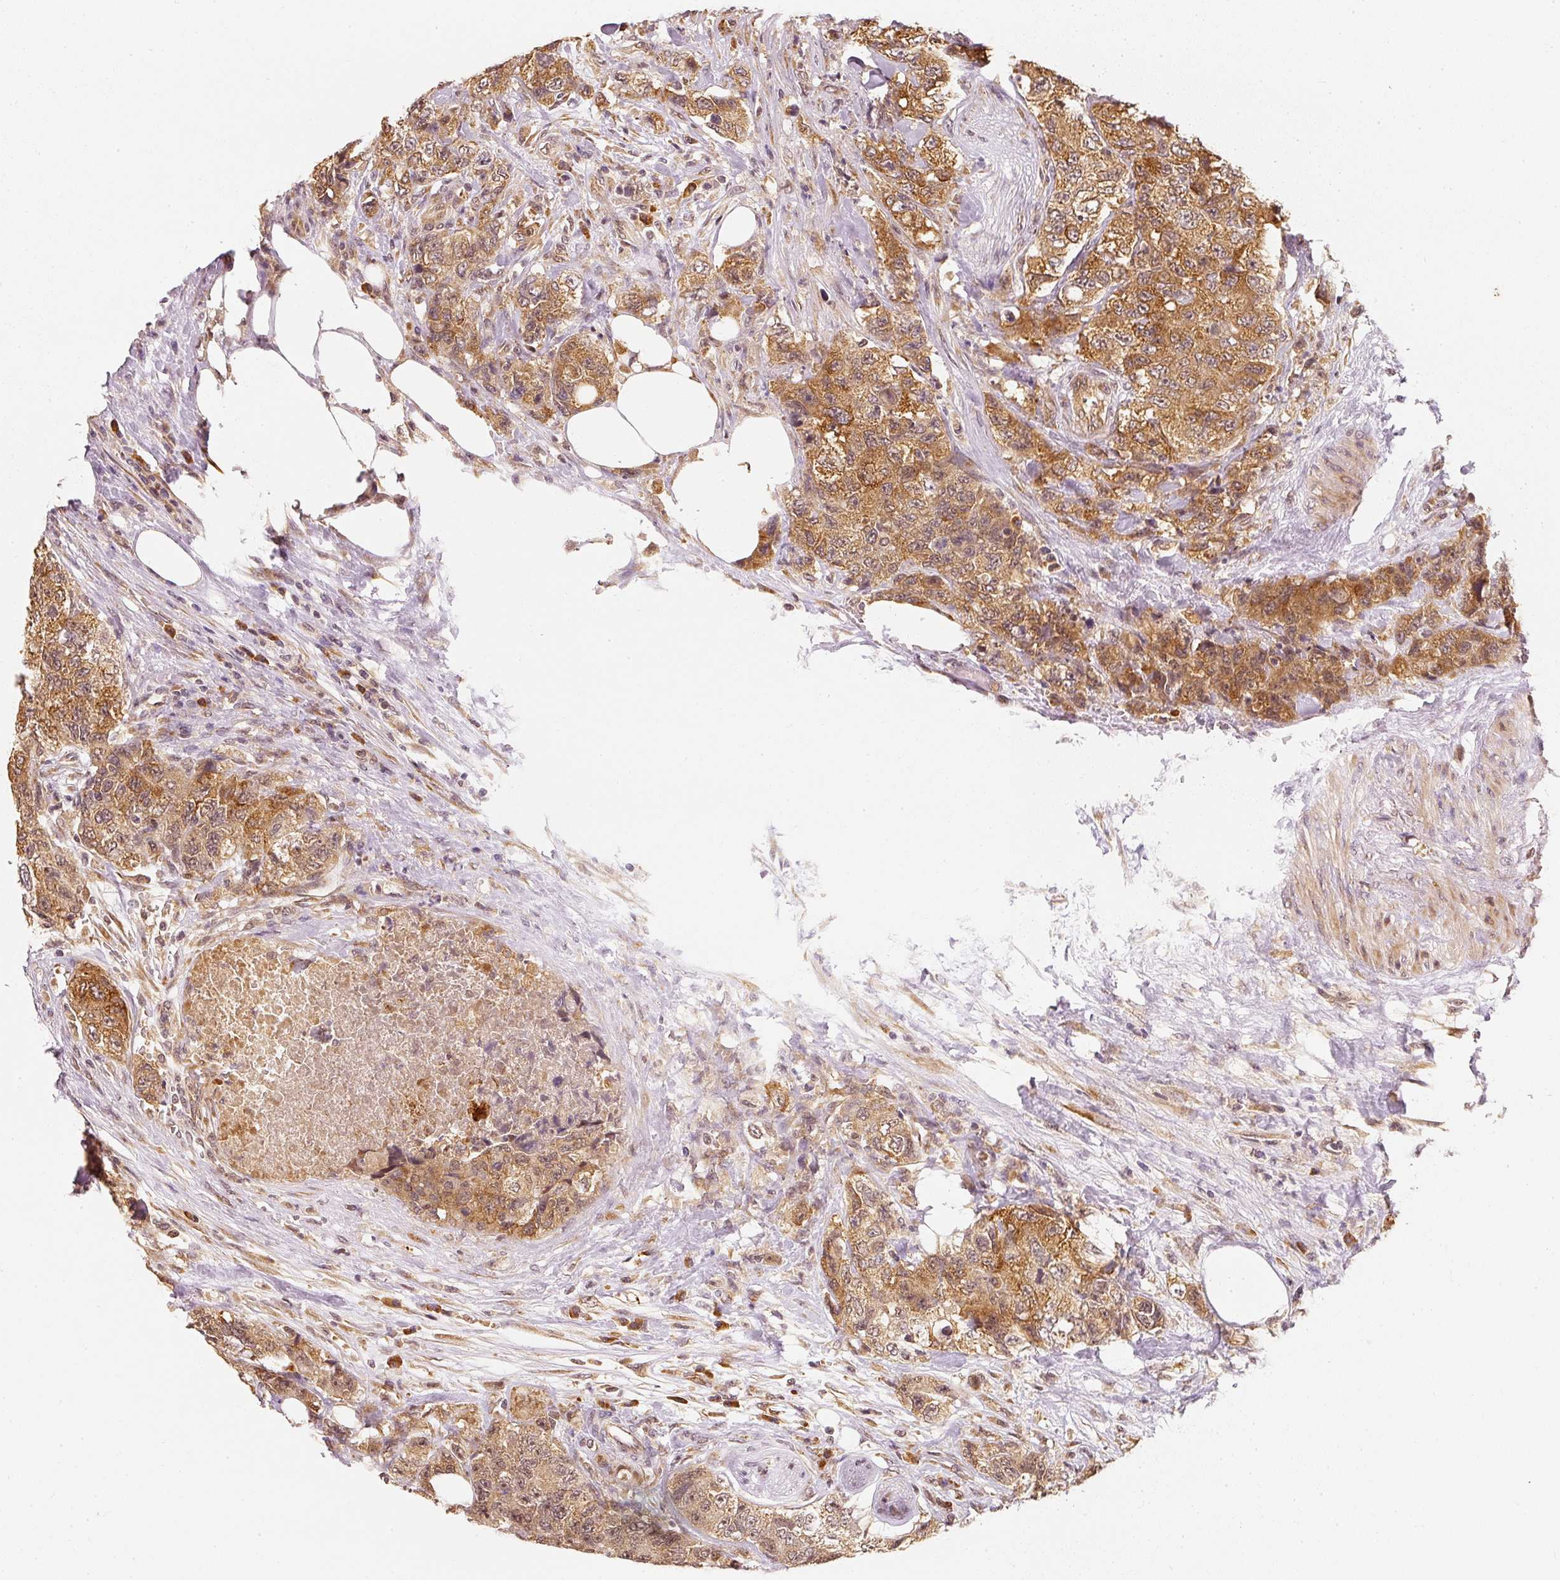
{"staining": {"intensity": "moderate", "quantity": ">75%", "location": "cytoplasmic/membranous"}, "tissue": "urothelial cancer", "cell_type": "Tumor cells", "image_type": "cancer", "snomed": [{"axis": "morphology", "description": "Urothelial carcinoma, High grade"}, {"axis": "topography", "description": "Urinary bladder"}], "caption": "Protein analysis of urothelial carcinoma (high-grade) tissue exhibits moderate cytoplasmic/membranous staining in about >75% of tumor cells.", "gene": "EEF1A2", "patient": {"sex": "female", "age": 78}}